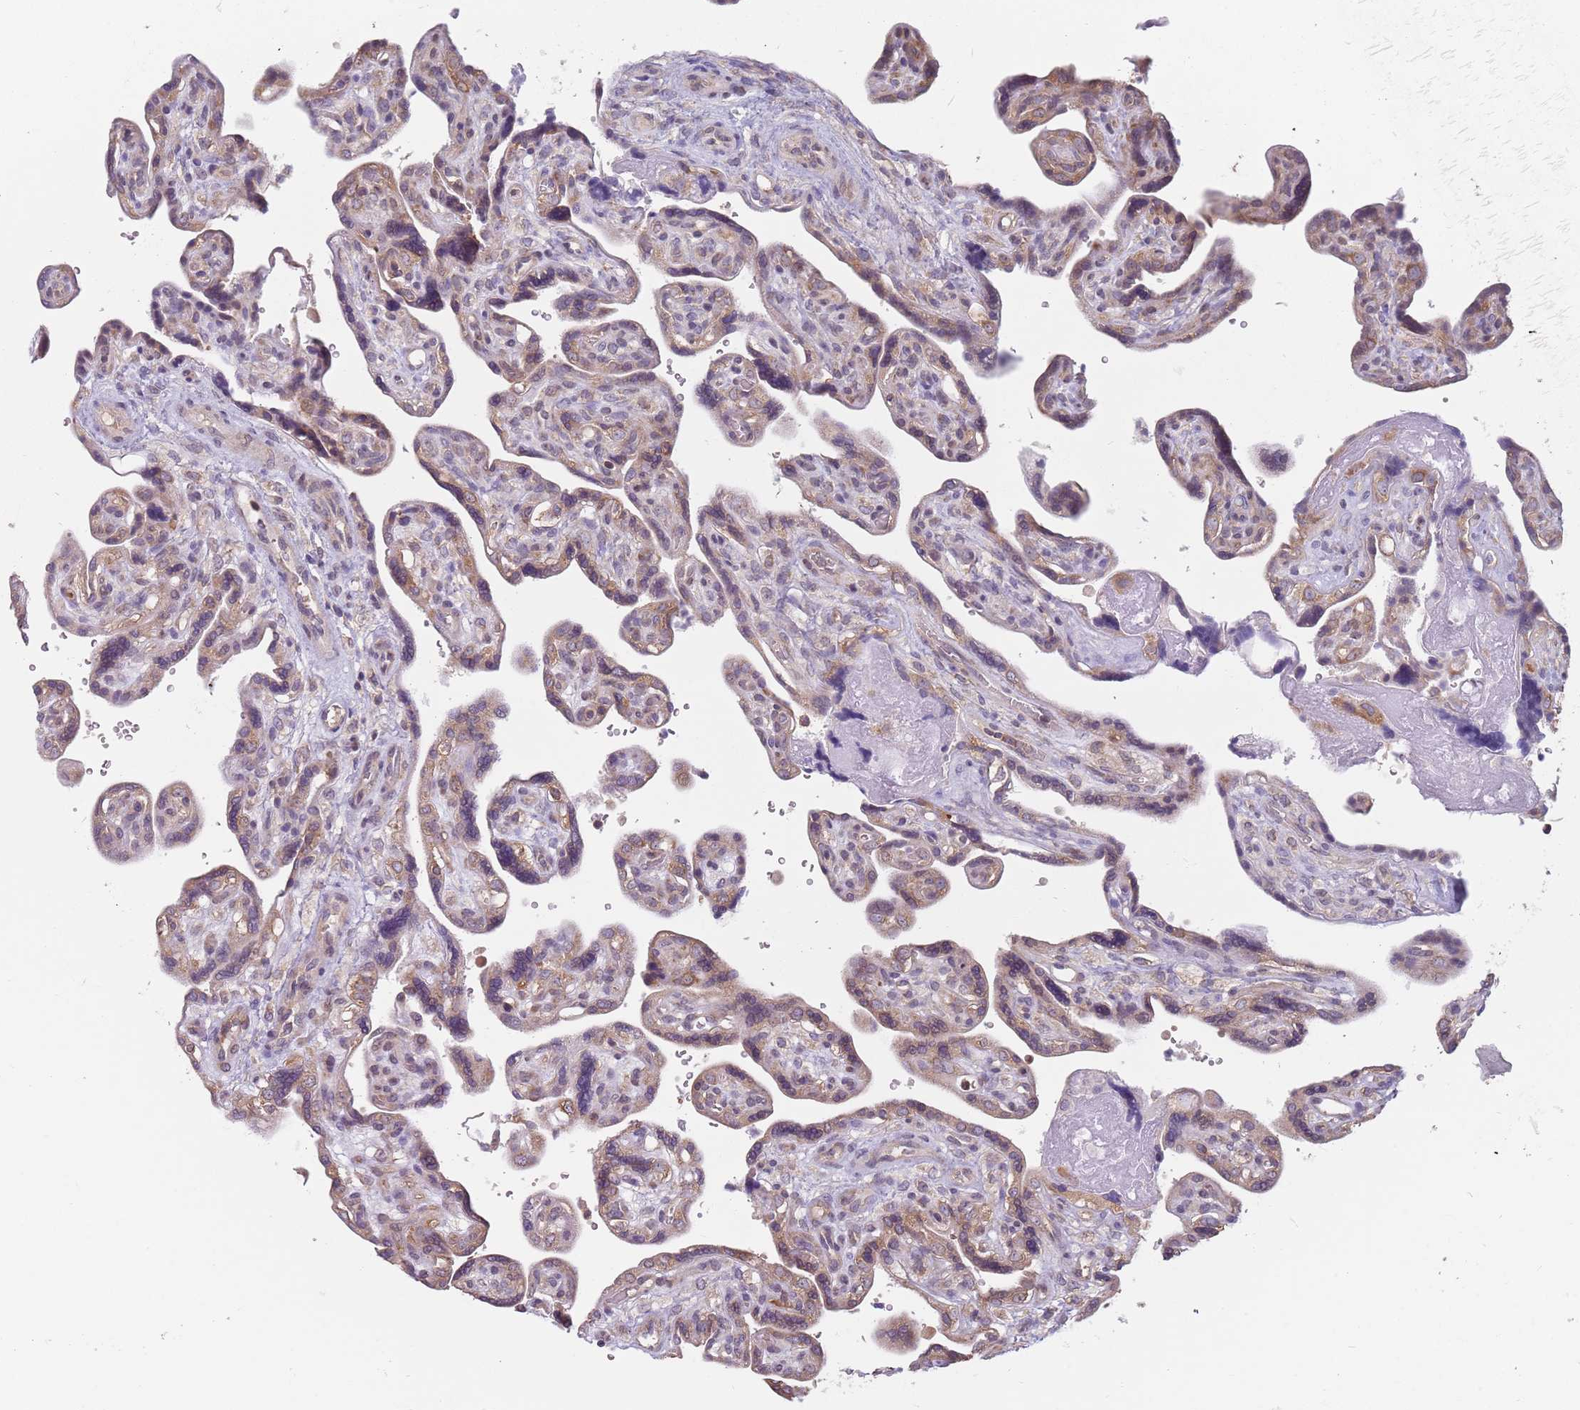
{"staining": {"intensity": "moderate", "quantity": "25%-75%", "location": "cytoplasmic/membranous"}, "tissue": "placenta", "cell_type": "Trophoblastic cells", "image_type": "normal", "snomed": [{"axis": "morphology", "description": "Normal tissue, NOS"}, {"axis": "topography", "description": "Placenta"}], "caption": "Trophoblastic cells exhibit moderate cytoplasmic/membranous staining in approximately 25%-75% of cells in unremarkable placenta. The staining was performed using DAB, with brown indicating positive protein expression. Nuclei are stained blue with hematoxylin.", "gene": "RPL17", "patient": {"sex": "female", "age": 39}}